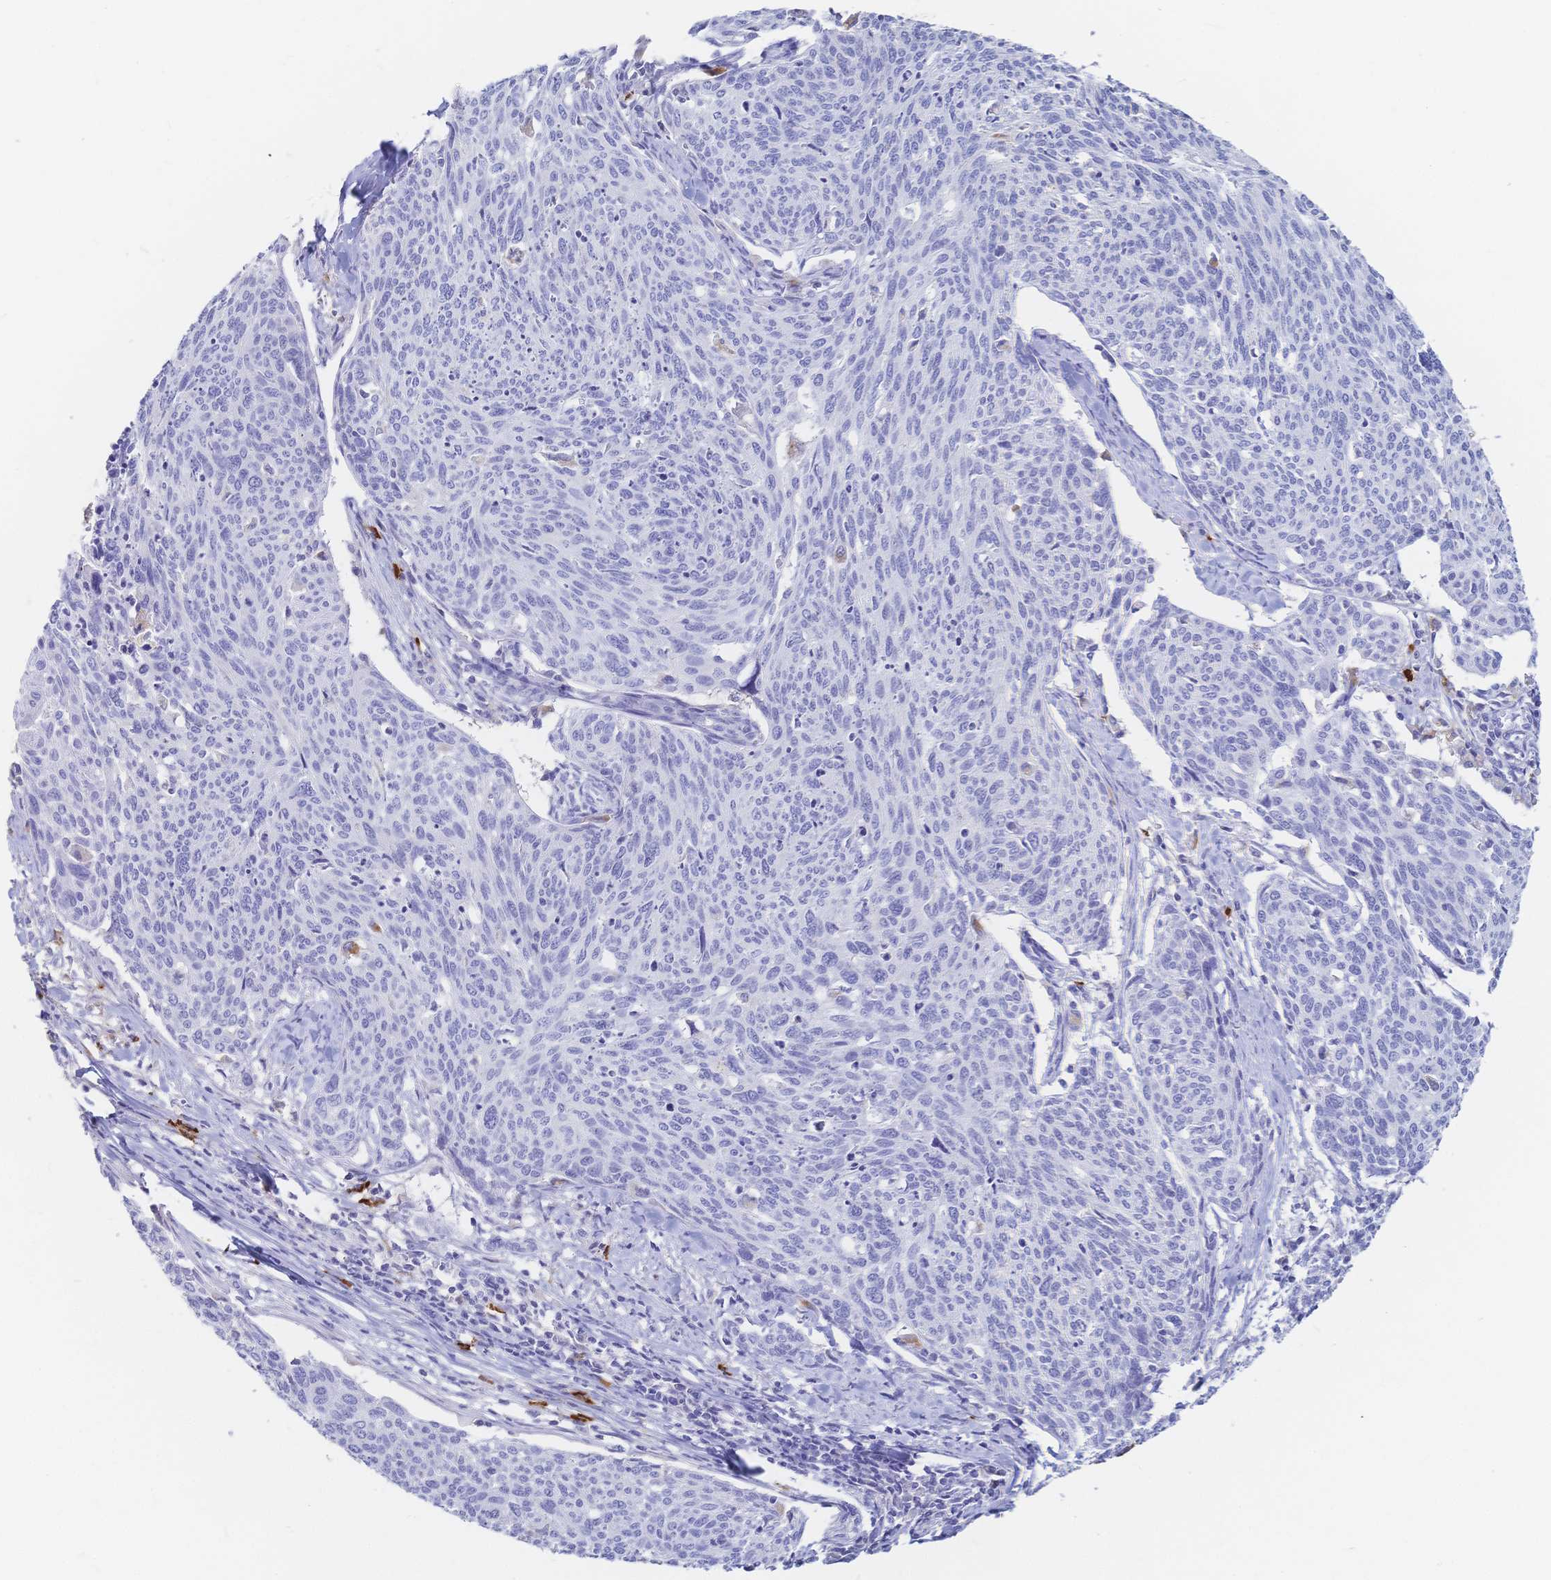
{"staining": {"intensity": "negative", "quantity": "none", "location": "none"}, "tissue": "cervical cancer", "cell_type": "Tumor cells", "image_type": "cancer", "snomed": [{"axis": "morphology", "description": "Squamous cell carcinoma, NOS"}, {"axis": "topography", "description": "Cervix"}], "caption": "Immunohistochemical staining of cervical squamous cell carcinoma shows no significant expression in tumor cells.", "gene": "IL2RB", "patient": {"sex": "female", "age": 49}}